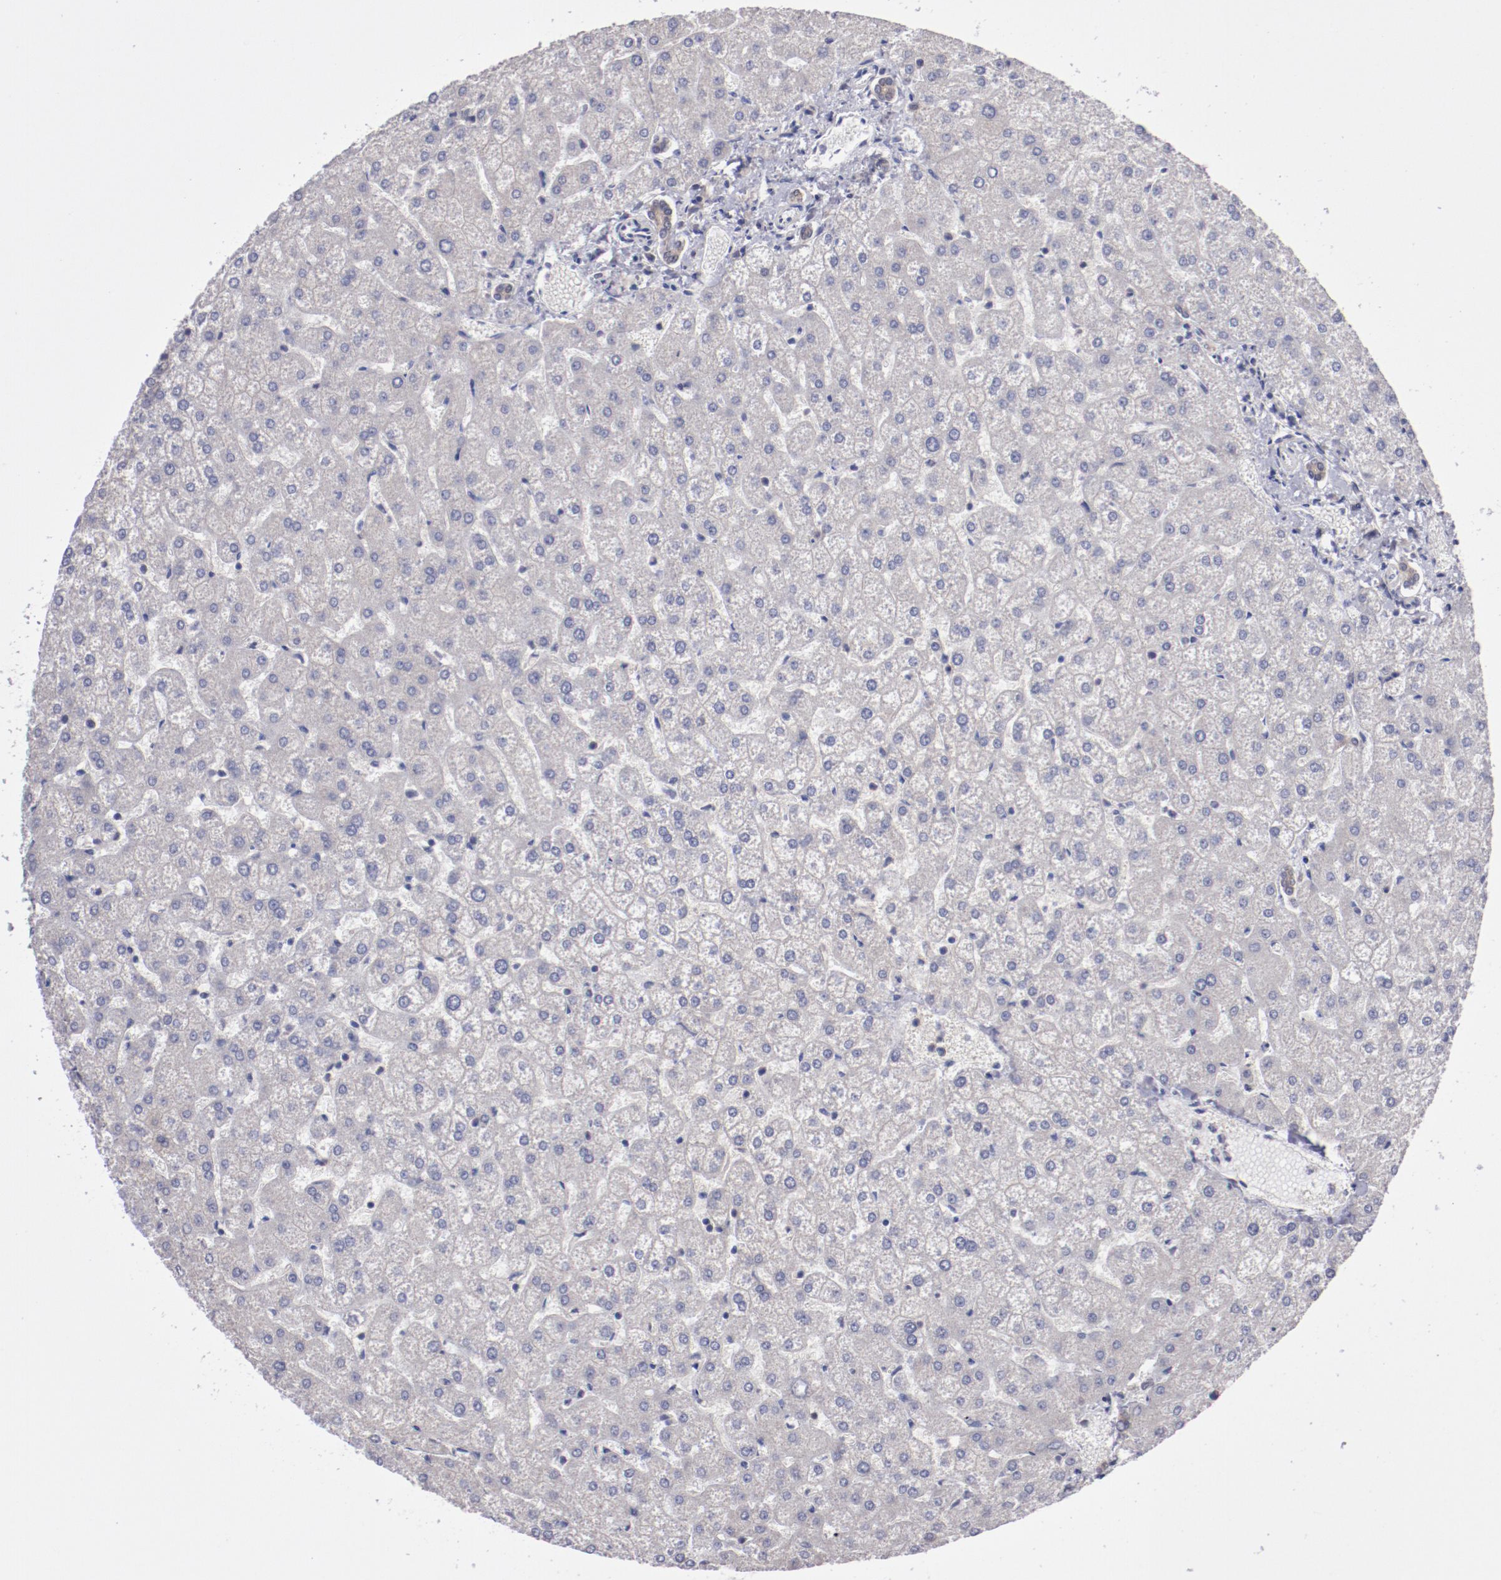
{"staining": {"intensity": "negative", "quantity": "none", "location": "none"}, "tissue": "liver", "cell_type": "Cholangiocytes", "image_type": "normal", "snomed": [{"axis": "morphology", "description": "Normal tissue, NOS"}, {"axis": "topography", "description": "Liver"}], "caption": "An immunohistochemistry (IHC) micrograph of benign liver is shown. There is no staining in cholangiocytes of liver.", "gene": "ARNT", "patient": {"sex": "female", "age": 32}}